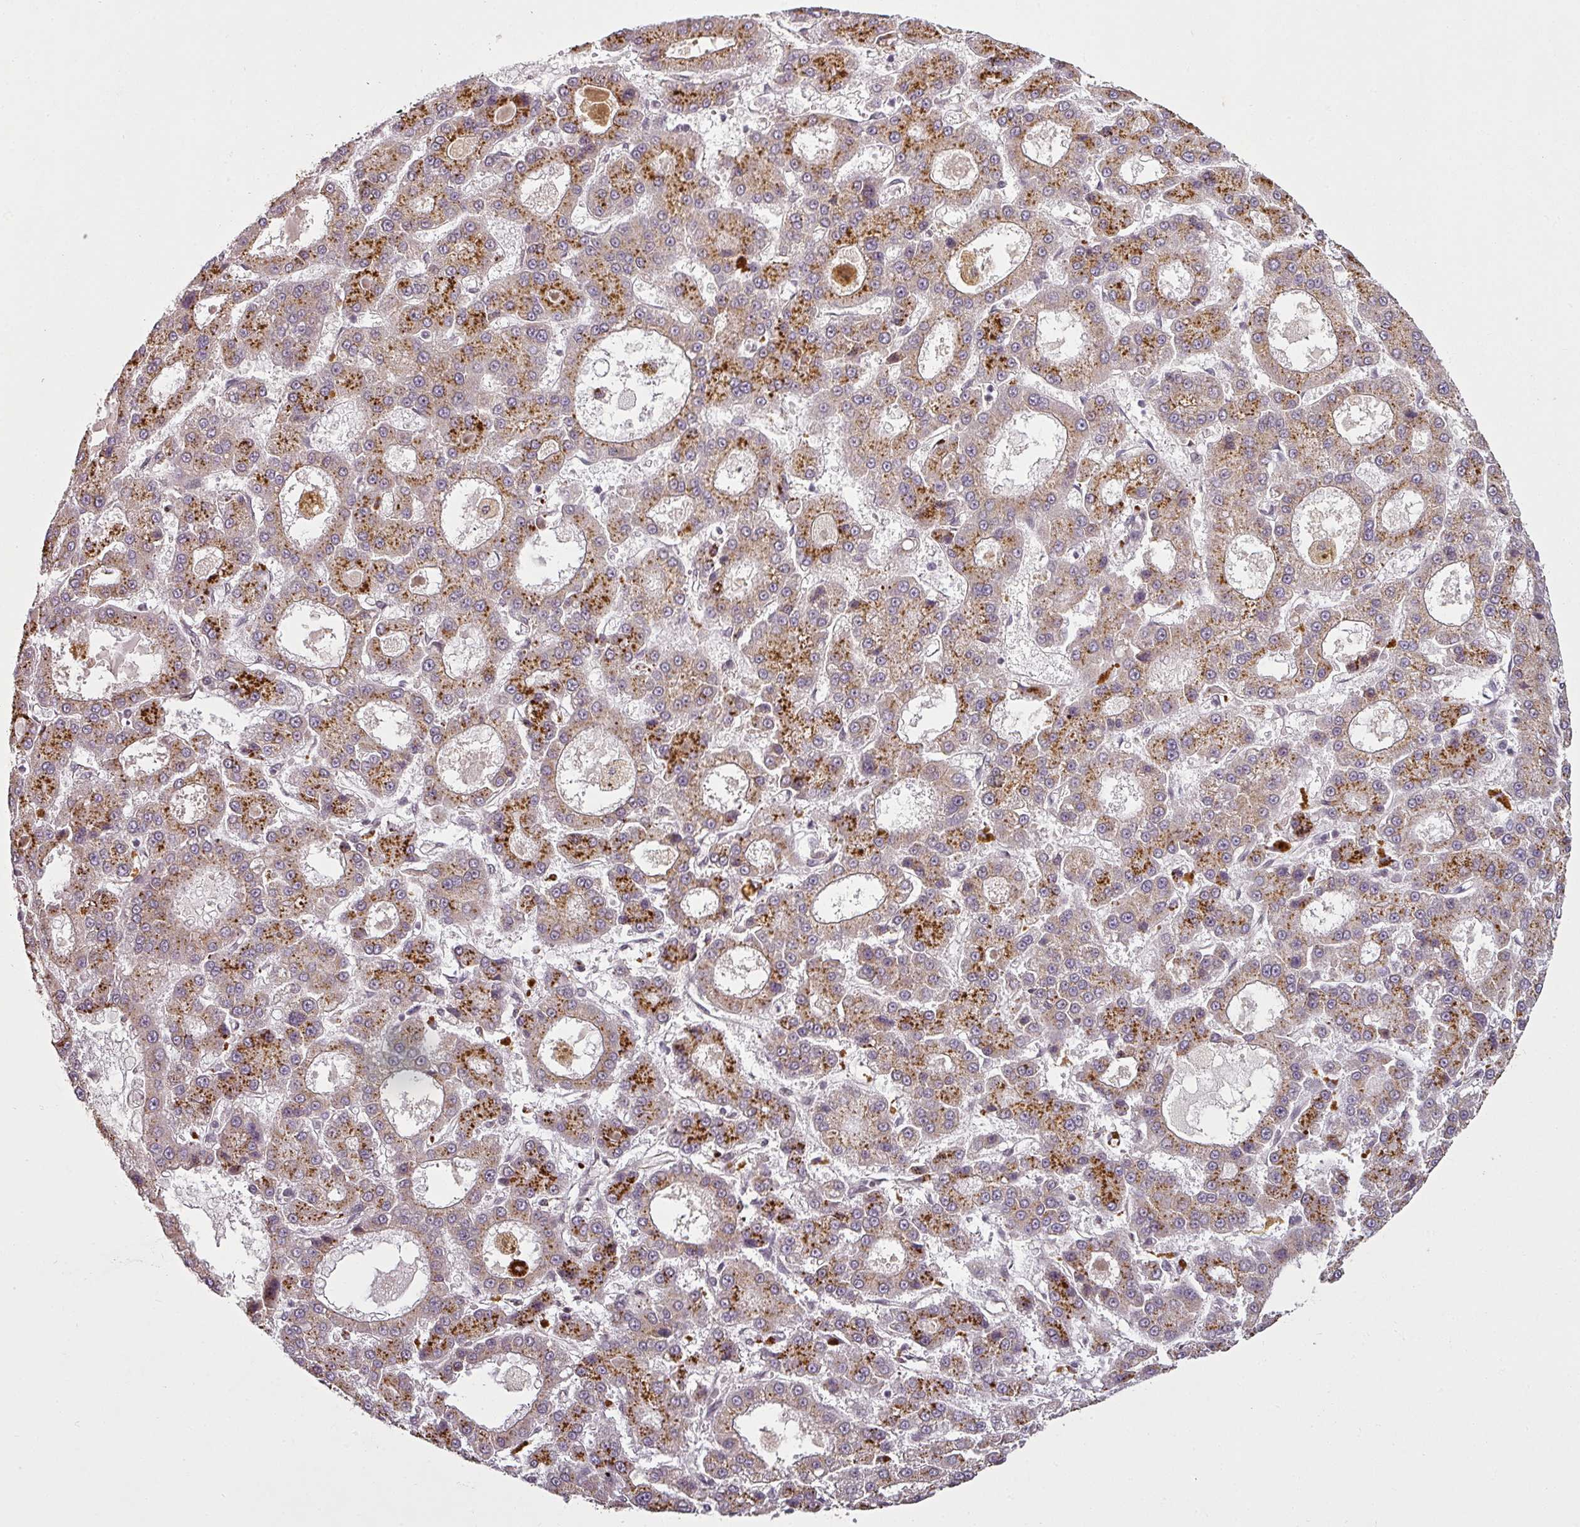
{"staining": {"intensity": "moderate", "quantity": ">75%", "location": "cytoplasmic/membranous"}, "tissue": "liver cancer", "cell_type": "Tumor cells", "image_type": "cancer", "snomed": [{"axis": "morphology", "description": "Carcinoma, Hepatocellular, NOS"}, {"axis": "topography", "description": "Liver"}], "caption": "Human liver hepatocellular carcinoma stained with a brown dye demonstrates moderate cytoplasmic/membranous positive staining in approximately >75% of tumor cells.", "gene": "DIMT1", "patient": {"sex": "male", "age": 70}}